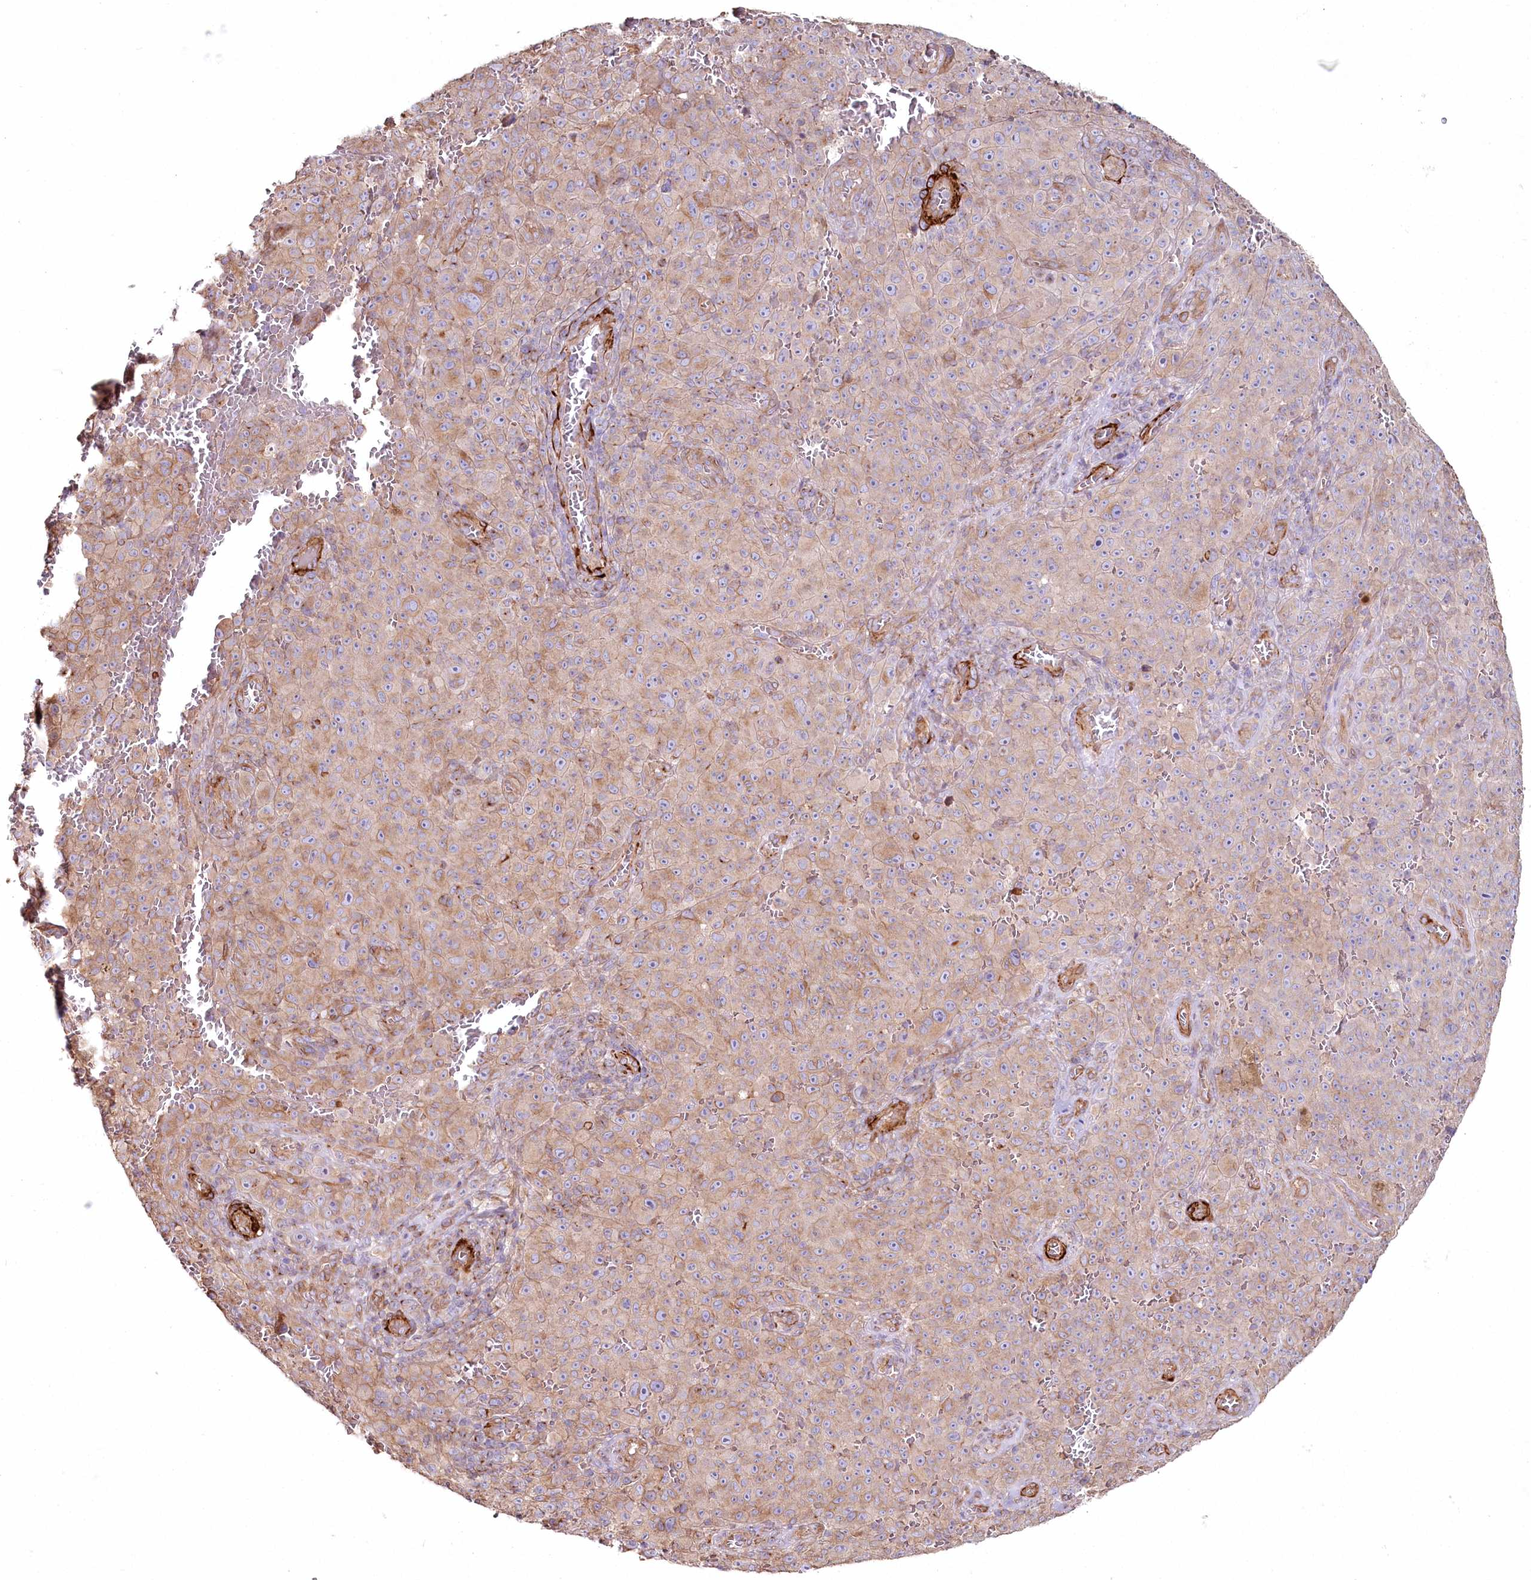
{"staining": {"intensity": "moderate", "quantity": "25%-75%", "location": "cytoplasmic/membranous"}, "tissue": "melanoma", "cell_type": "Tumor cells", "image_type": "cancer", "snomed": [{"axis": "morphology", "description": "Malignant melanoma, NOS"}, {"axis": "topography", "description": "Skin"}], "caption": "Moderate cytoplasmic/membranous protein staining is appreciated in approximately 25%-75% of tumor cells in melanoma. (DAB = brown stain, brightfield microscopy at high magnification).", "gene": "SUMF1", "patient": {"sex": "female", "age": 82}}